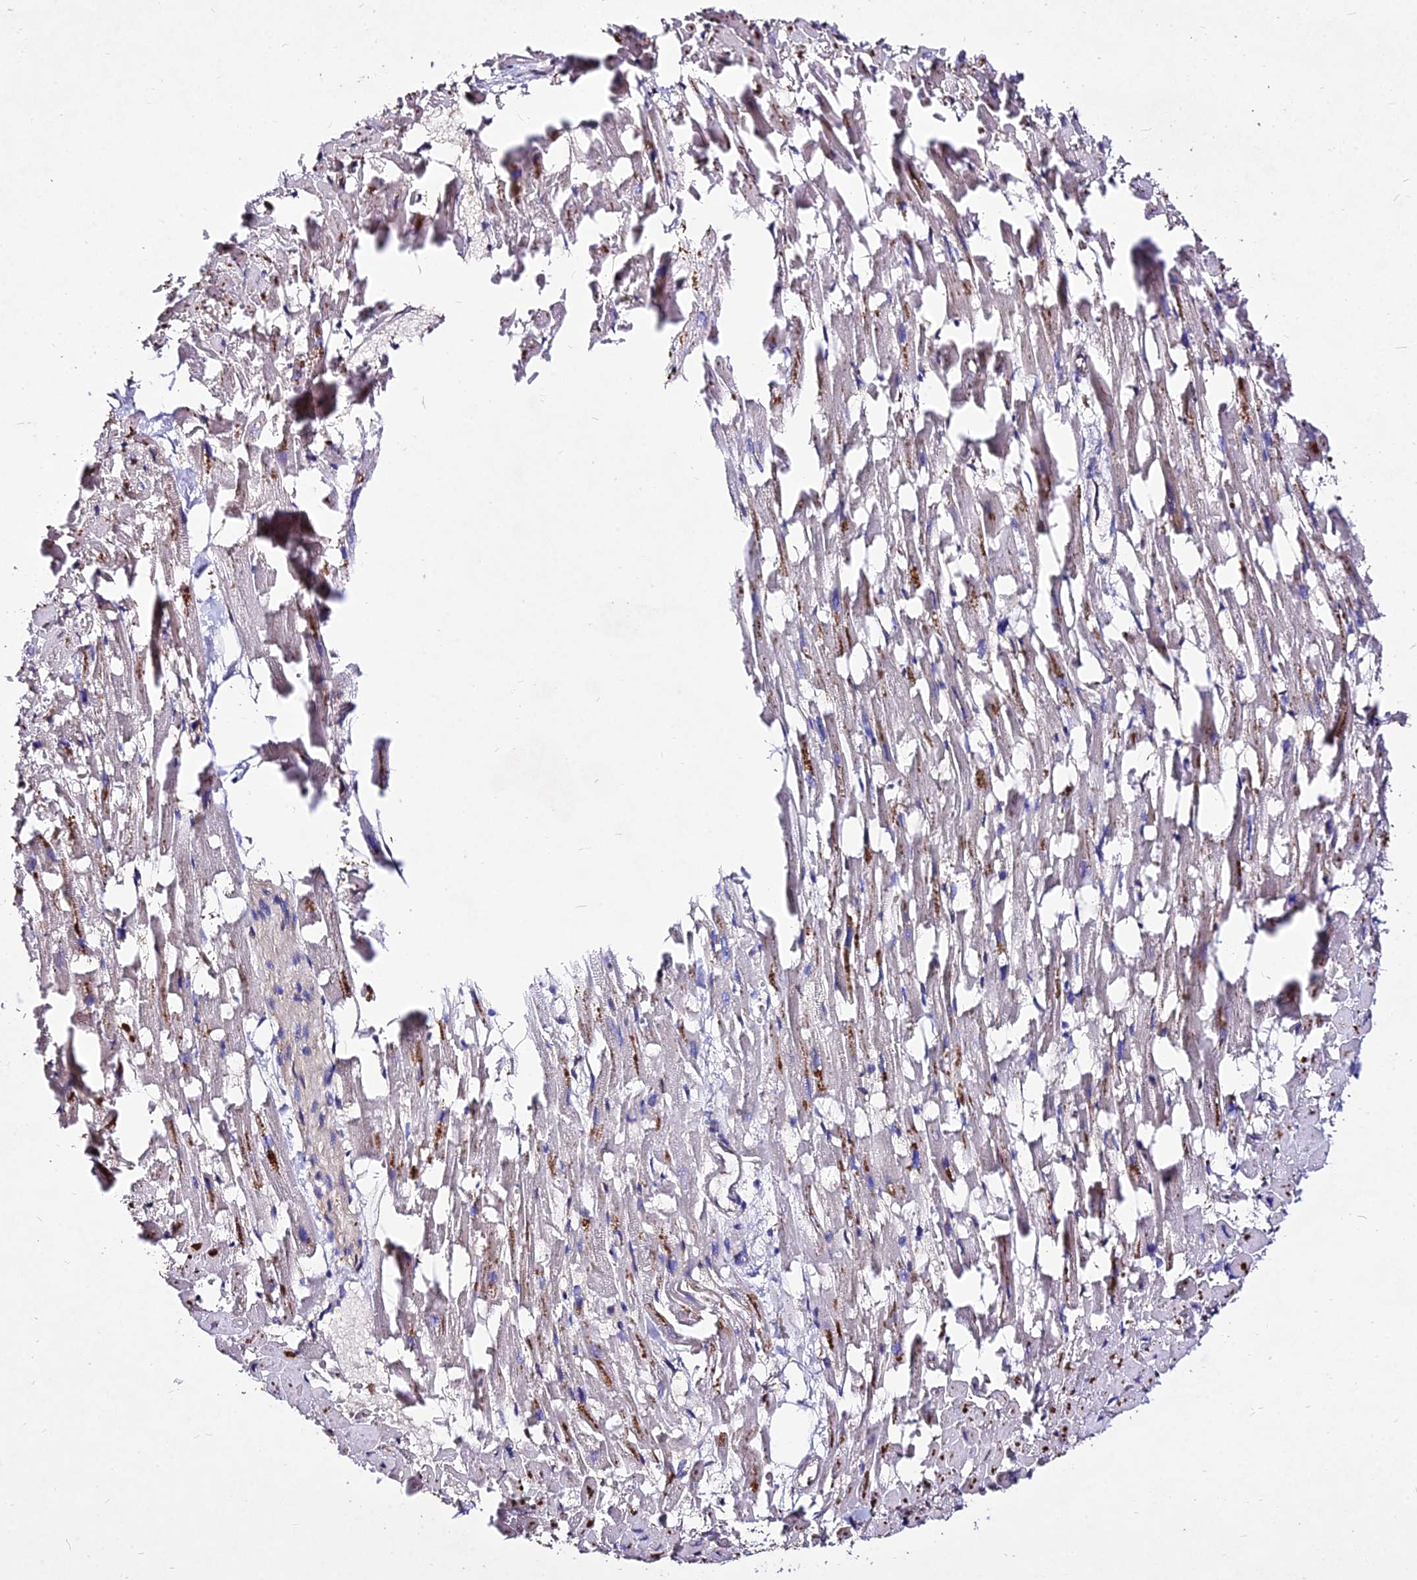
{"staining": {"intensity": "moderate", "quantity": "25%-75%", "location": "cytoplasmic/membranous"}, "tissue": "heart muscle", "cell_type": "Cardiomyocytes", "image_type": "normal", "snomed": [{"axis": "morphology", "description": "Normal tissue, NOS"}, {"axis": "topography", "description": "Heart"}], "caption": "Cardiomyocytes reveal medium levels of moderate cytoplasmic/membranous staining in about 25%-75% of cells in normal heart muscle. The staining was performed using DAB (3,3'-diaminobenzidine), with brown indicating positive protein expression. Nuclei are stained blue with hematoxylin.", "gene": "AP3M1", "patient": {"sex": "female", "age": 64}}